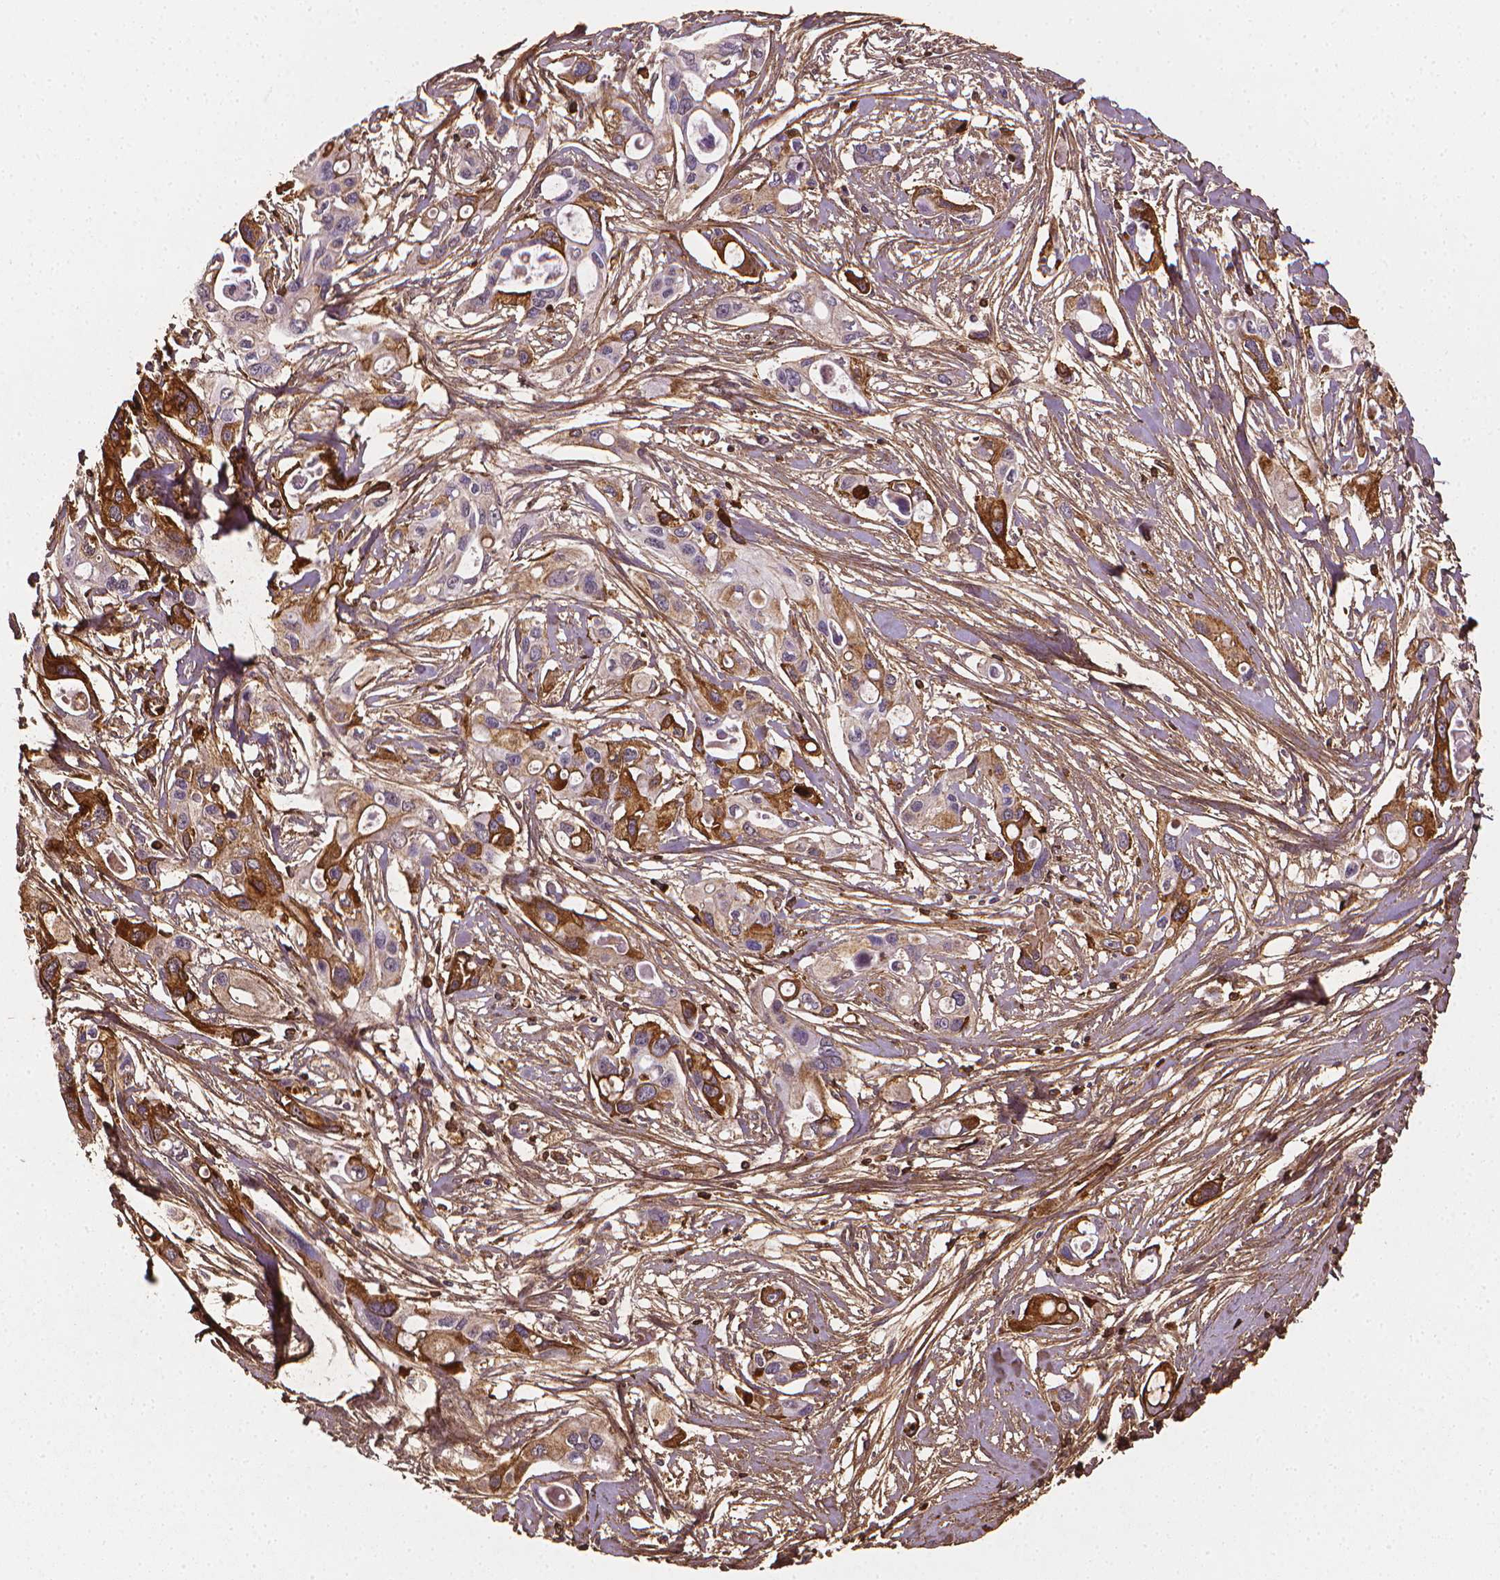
{"staining": {"intensity": "strong", "quantity": "<25%", "location": "cytoplasmic/membranous"}, "tissue": "pancreatic cancer", "cell_type": "Tumor cells", "image_type": "cancer", "snomed": [{"axis": "morphology", "description": "Adenocarcinoma, NOS"}, {"axis": "topography", "description": "Pancreas"}], "caption": "Brown immunohistochemical staining in human pancreatic adenocarcinoma exhibits strong cytoplasmic/membranous positivity in about <25% of tumor cells.", "gene": "DCN", "patient": {"sex": "male", "age": 60}}